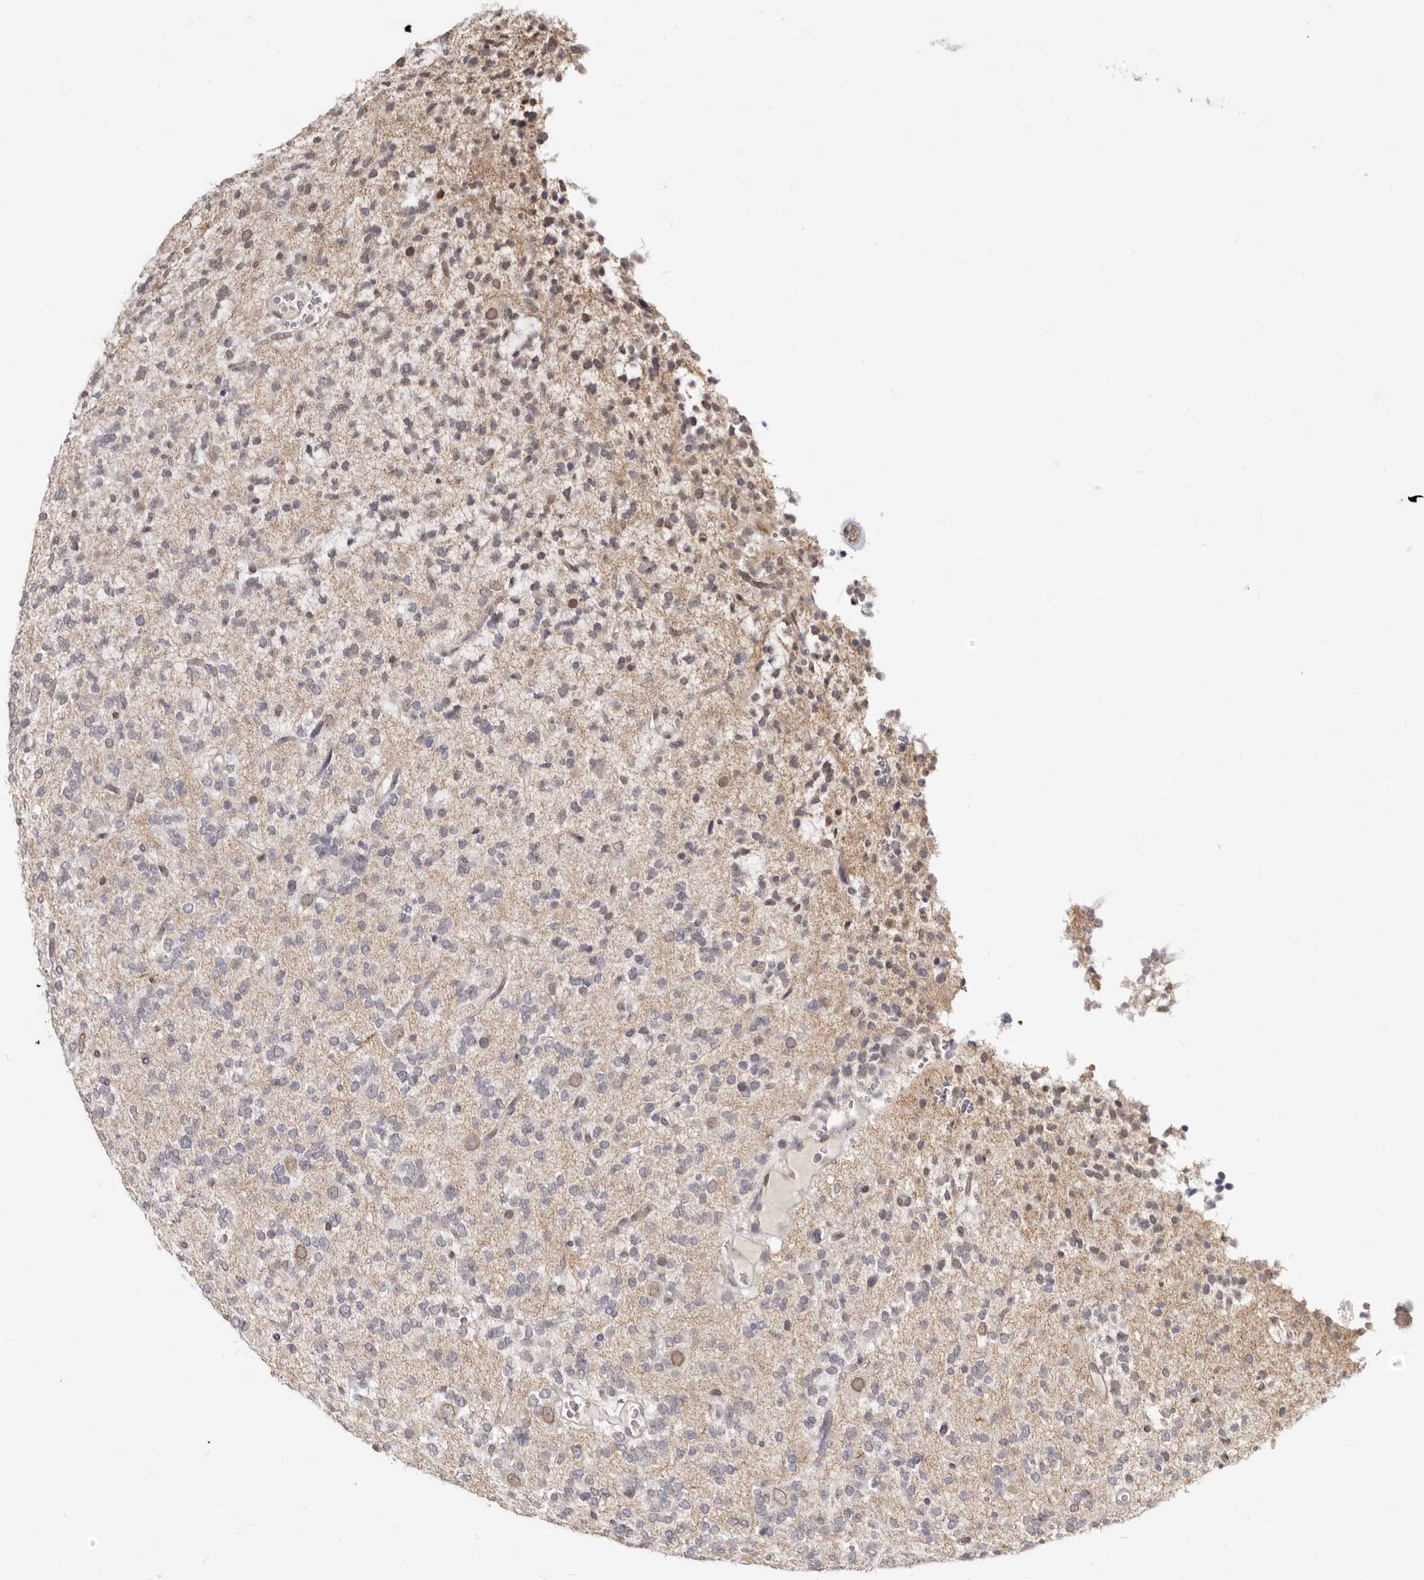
{"staining": {"intensity": "negative", "quantity": "none", "location": "none"}, "tissue": "glioma", "cell_type": "Tumor cells", "image_type": "cancer", "snomed": [{"axis": "morphology", "description": "Glioma, malignant, Low grade"}, {"axis": "topography", "description": "Brain"}], "caption": "IHC of human glioma displays no staining in tumor cells.", "gene": "LCORL", "patient": {"sex": "male", "age": 38}}